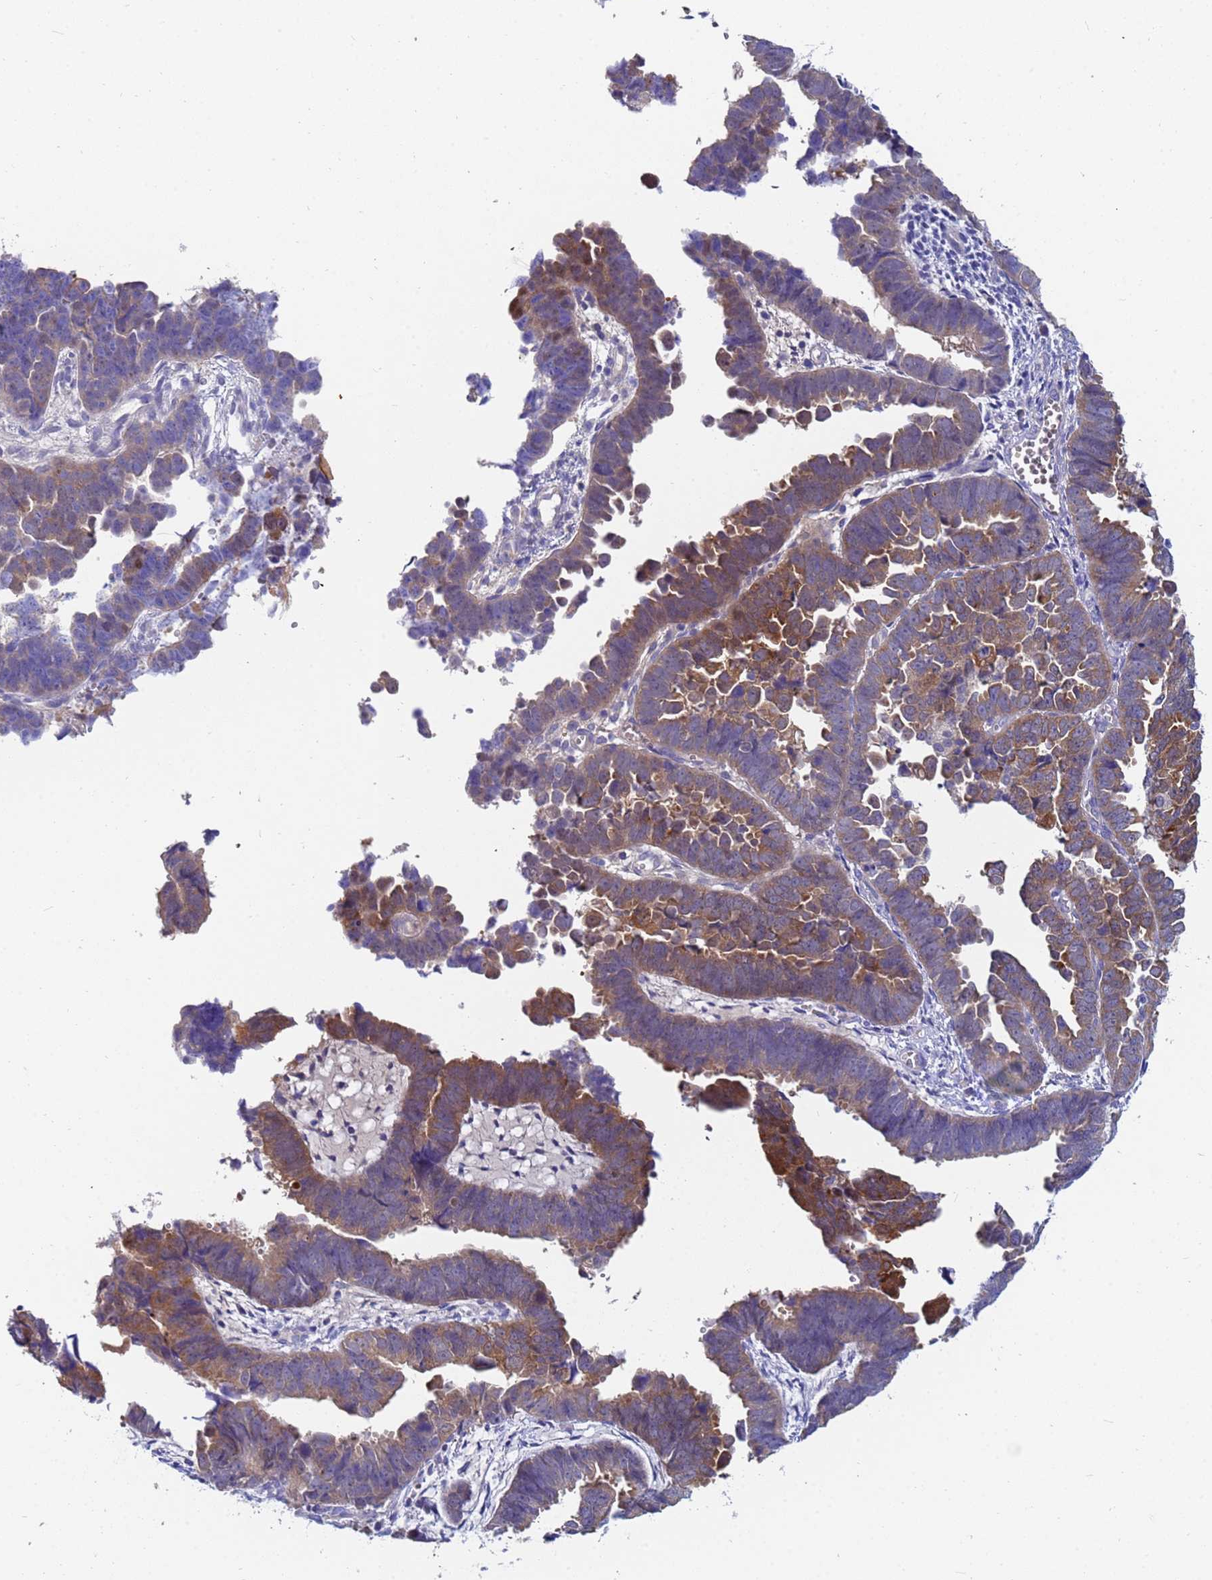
{"staining": {"intensity": "moderate", "quantity": ">75%", "location": "cytoplasmic/membranous"}, "tissue": "endometrial cancer", "cell_type": "Tumor cells", "image_type": "cancer", "snomed": [{"axis": "morphology", "description": "Adenocarcinoma, NOS"}, {"axis": "topography", "description": "Endometrium"}], "caption": "The immunohistochemical stain labels moderate cytoplasmic/membranous expression in tumor cells of endometrial adenocarcinoma tissue.", "gene": "TTLL11", "patient": {"sex": "female", "age": 75}}